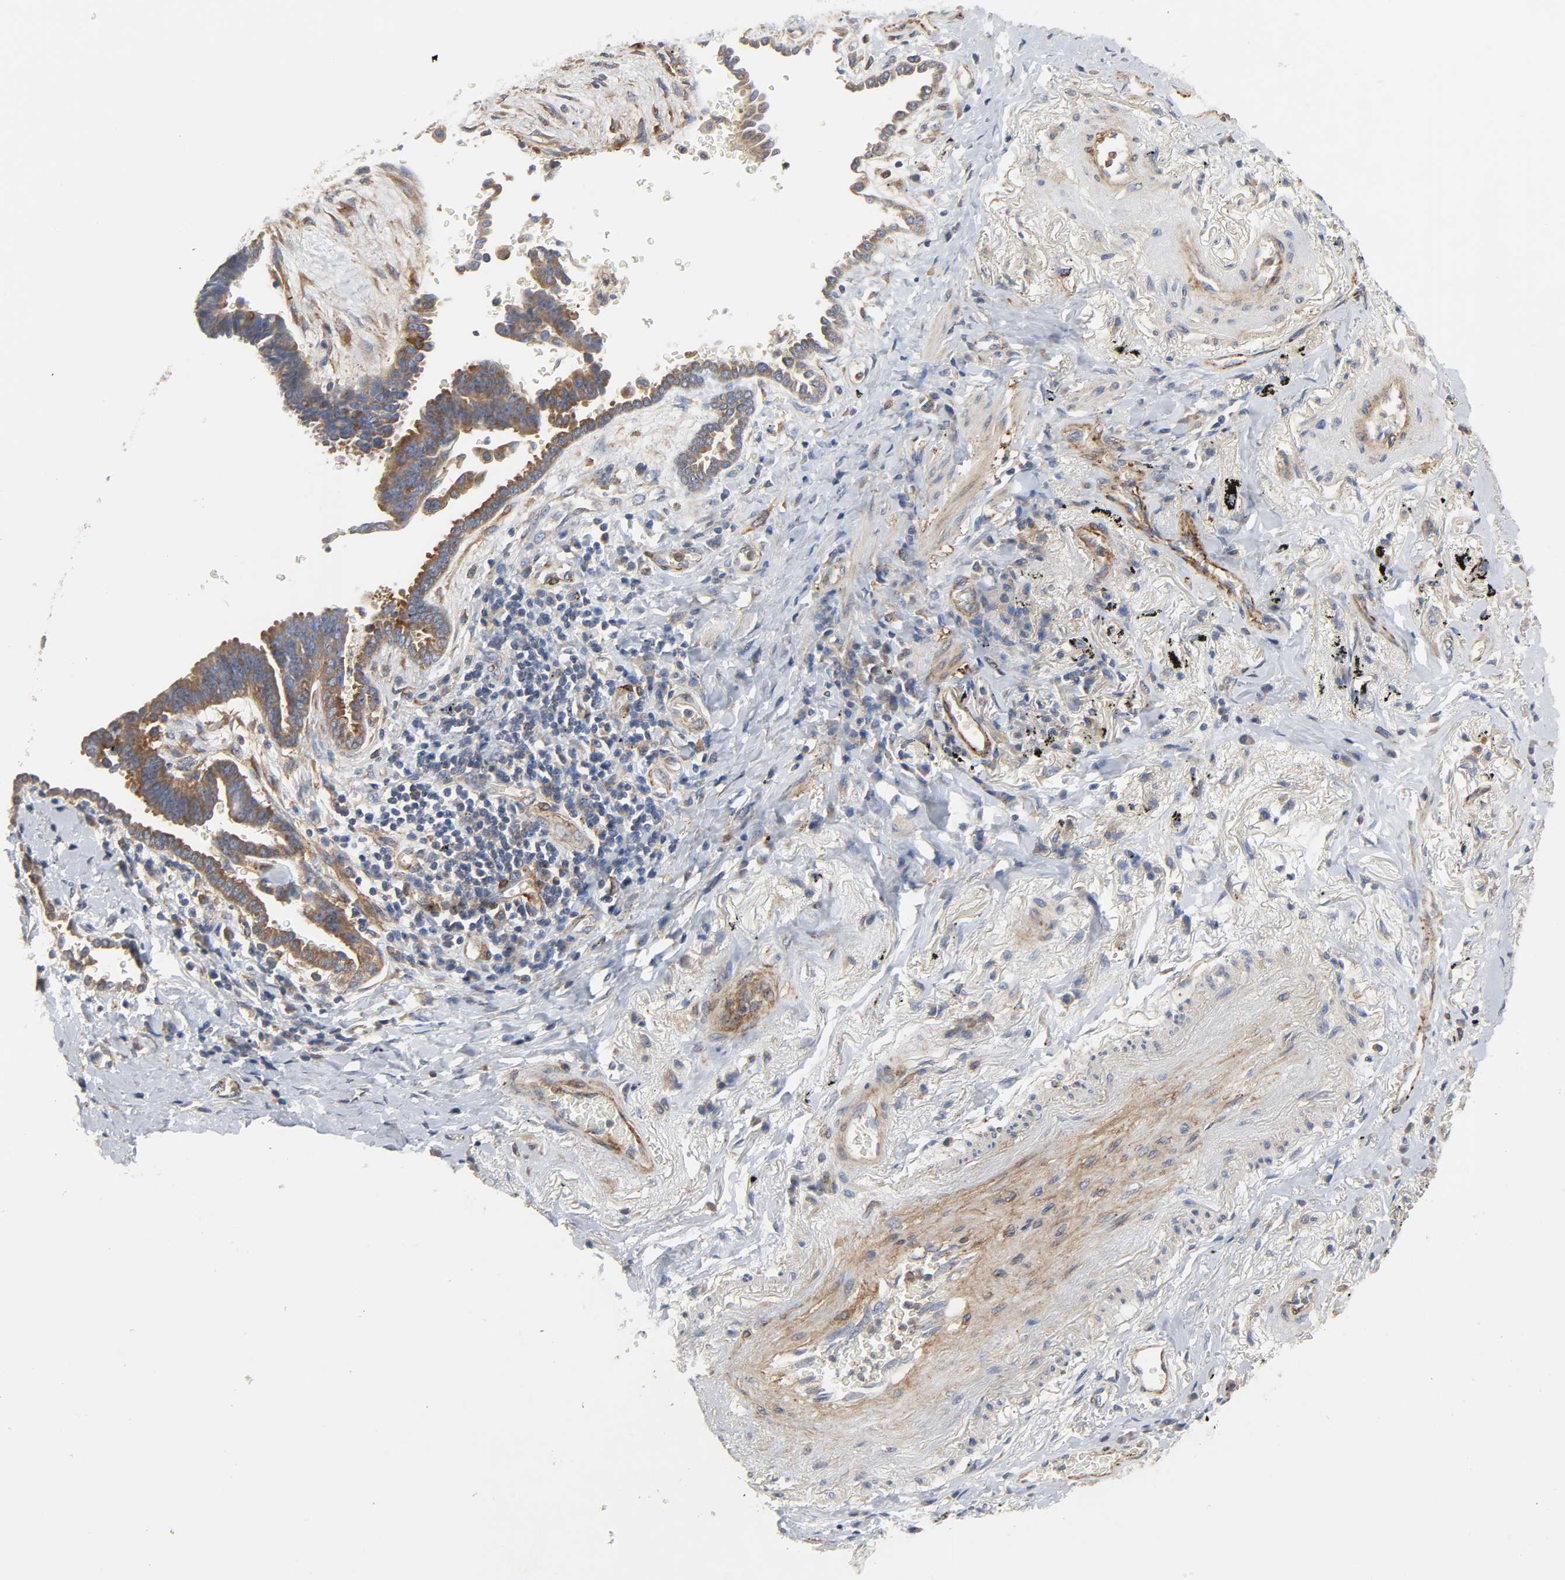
{"staining": {"intensity": "weak", "quantity": ">75%", "location": "cytoplasmic/membranous"}, "tissue": "lung cancer", "cell_type": "Tumor cells", "image_type": "cancer", "snomed": [{"axis": "morphology", "description": "Adenocarcinoma, NOS"}, {"axis": "topography", "description": "Lung"}], "caption": "High-magnification brightfield microscopy of adenocarcinoma (lung) stained with DAB (3,3'-diaminobenzidine) (brown) and counterstained with hematoxylin (blue). tumor cells exhibit weak cytoplasmic/membranous staining is appreciated in about>75% of cells.", "gene": "ARHGAP1", "patient": {"sex": "female", "age": 64}}